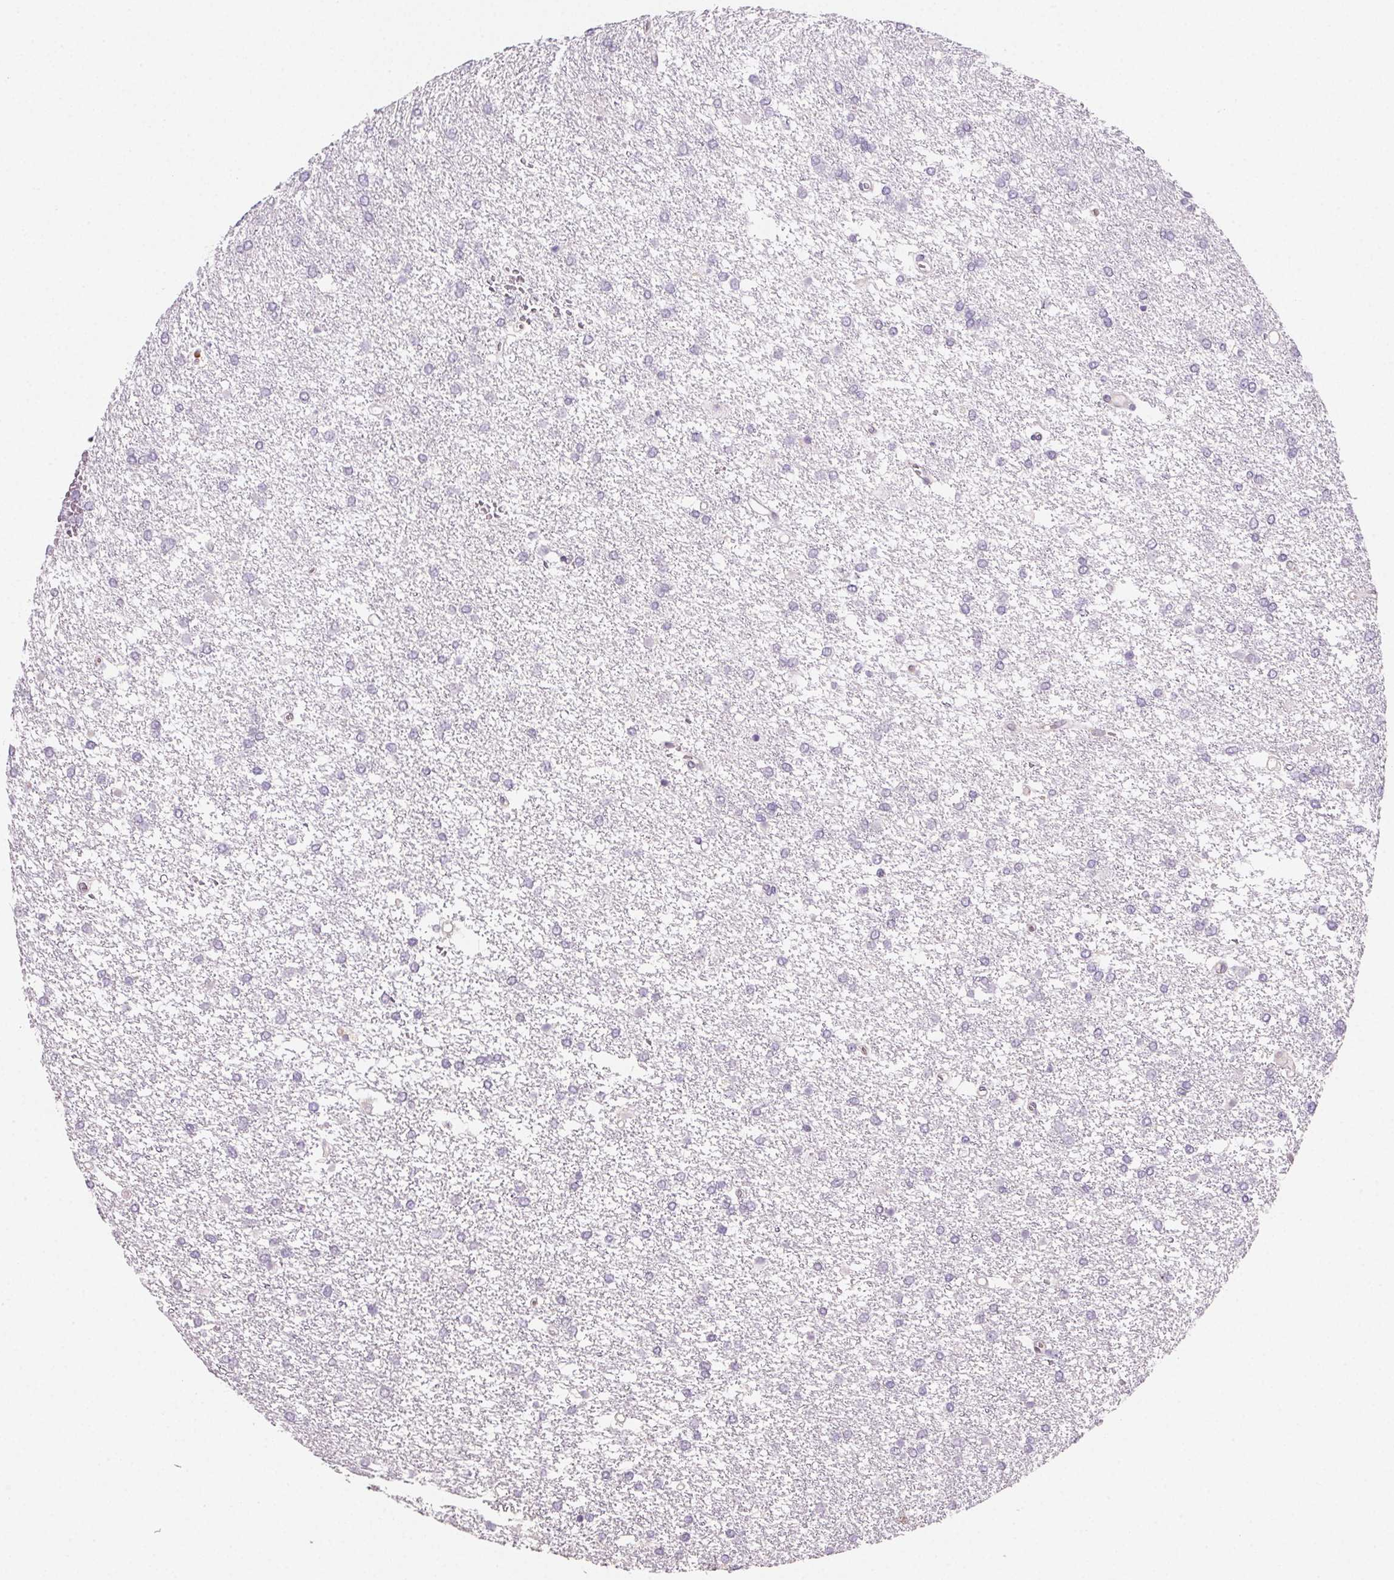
{"staining": {"intensity": "negative", "quantity": "none", "location": "none"}, "tissue": "glioma", "cell_type": "Tumor cells", "image_type": "cancer", "snomed": [{"axis": "morphology", "description": "Glioma, malignant, High grade"}, {"axis": "topography", "description": "Brain"}], "caption": "Malignant high-grade glioma stained for a protein using immunohistochemistry (IHC) displays no staining tumor cells.", "gene": "GBP1", "patient": {"sex": "female", "age": 61}}